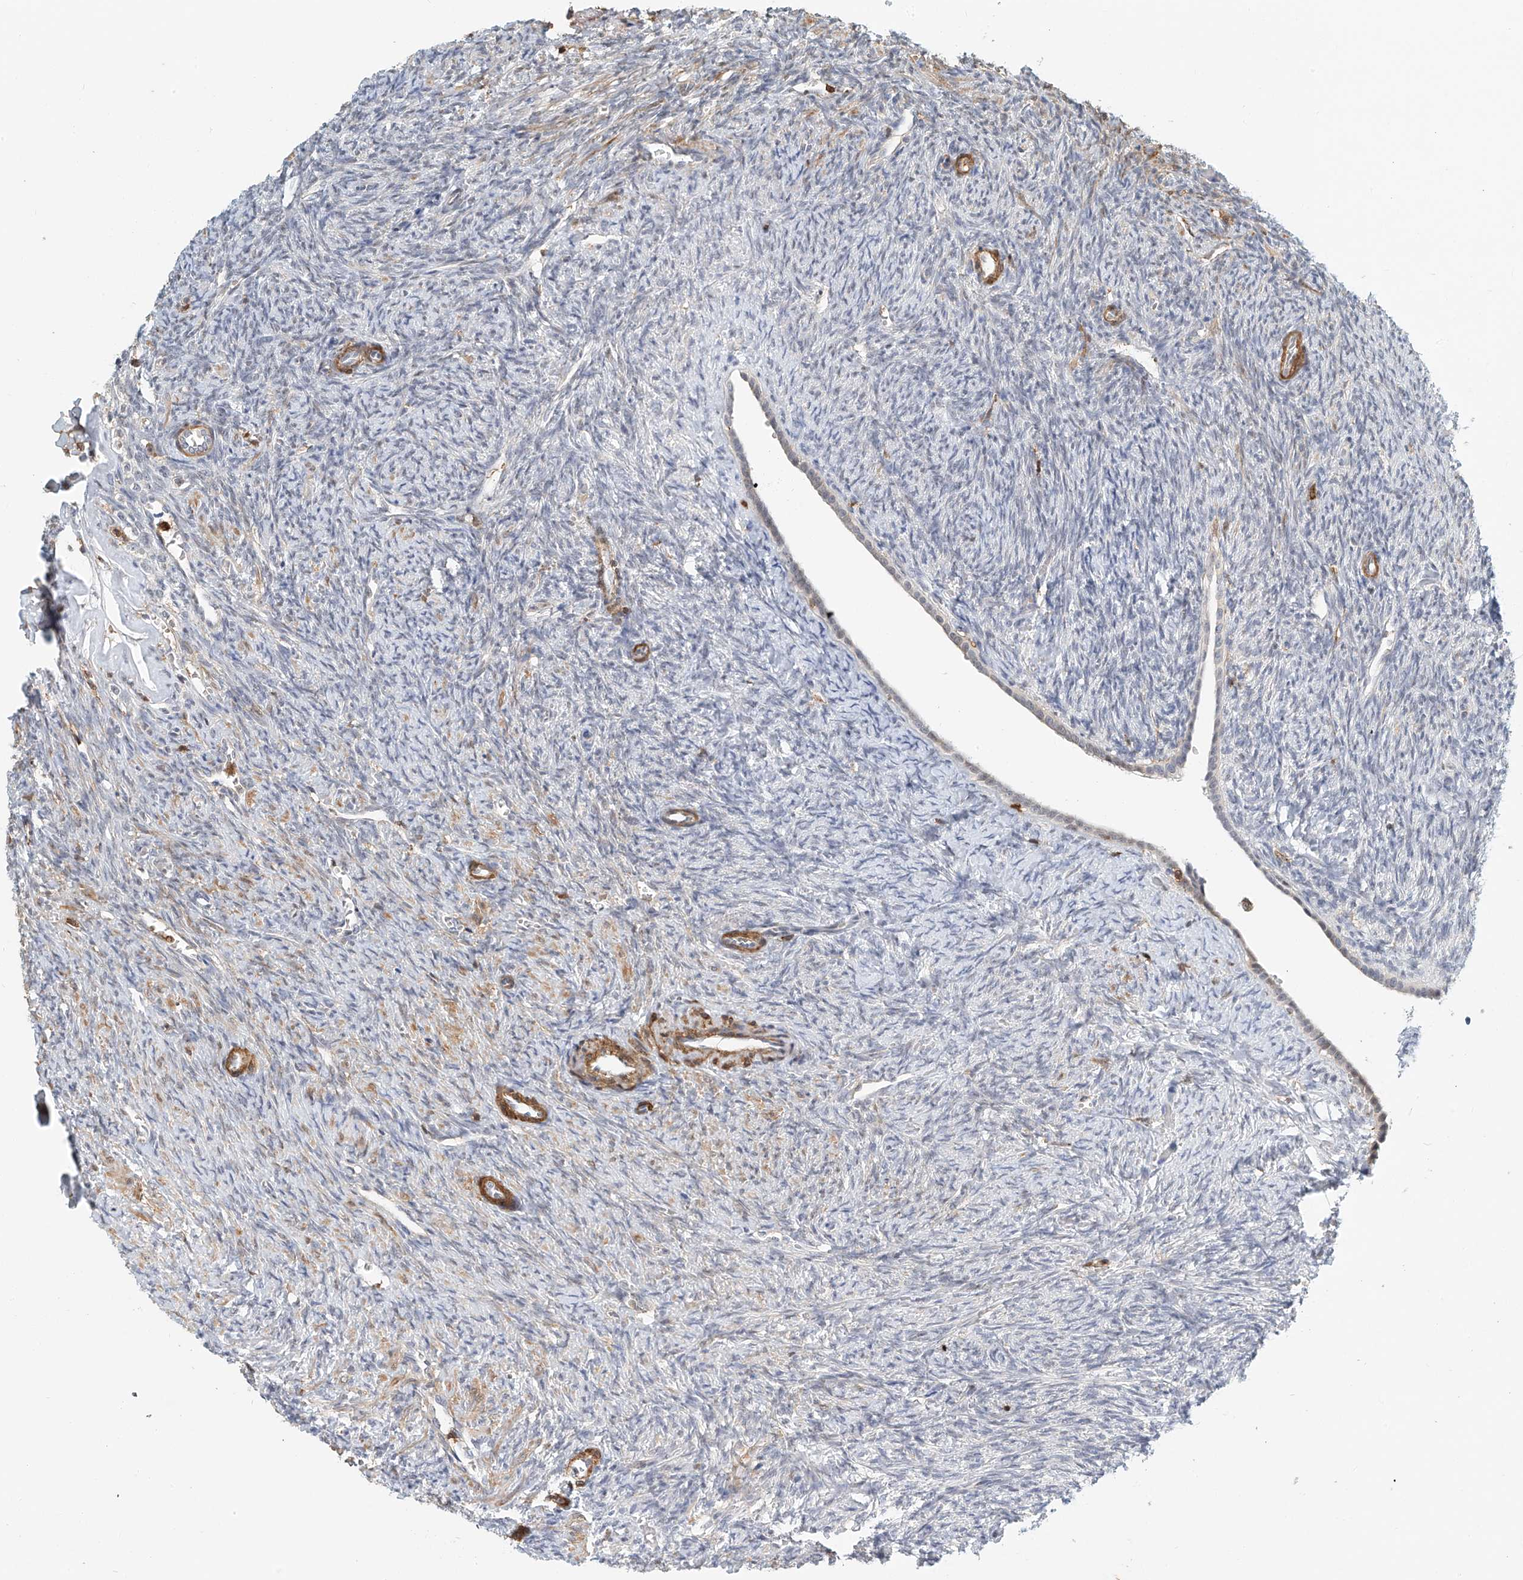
{"staining": {"intensity": "weak", "quantity": ">75%", "location": "cytoplasmic/membranous"}, "tissue": "ovary", "cell_type": "Follicle cells", "image_type": "normal", "snomed": [{"axis": "morphology", "description": "Normal tissue, NOS"}, {"axis": "topography", "description": "Ovary"}], "caption": "A brown stain shows weak cytoplasmic/membranous staining of a protein in follicle cells of normal human ovary.", "gene": "MICAL1", "patient": {"sex": "female", "age": 41}}